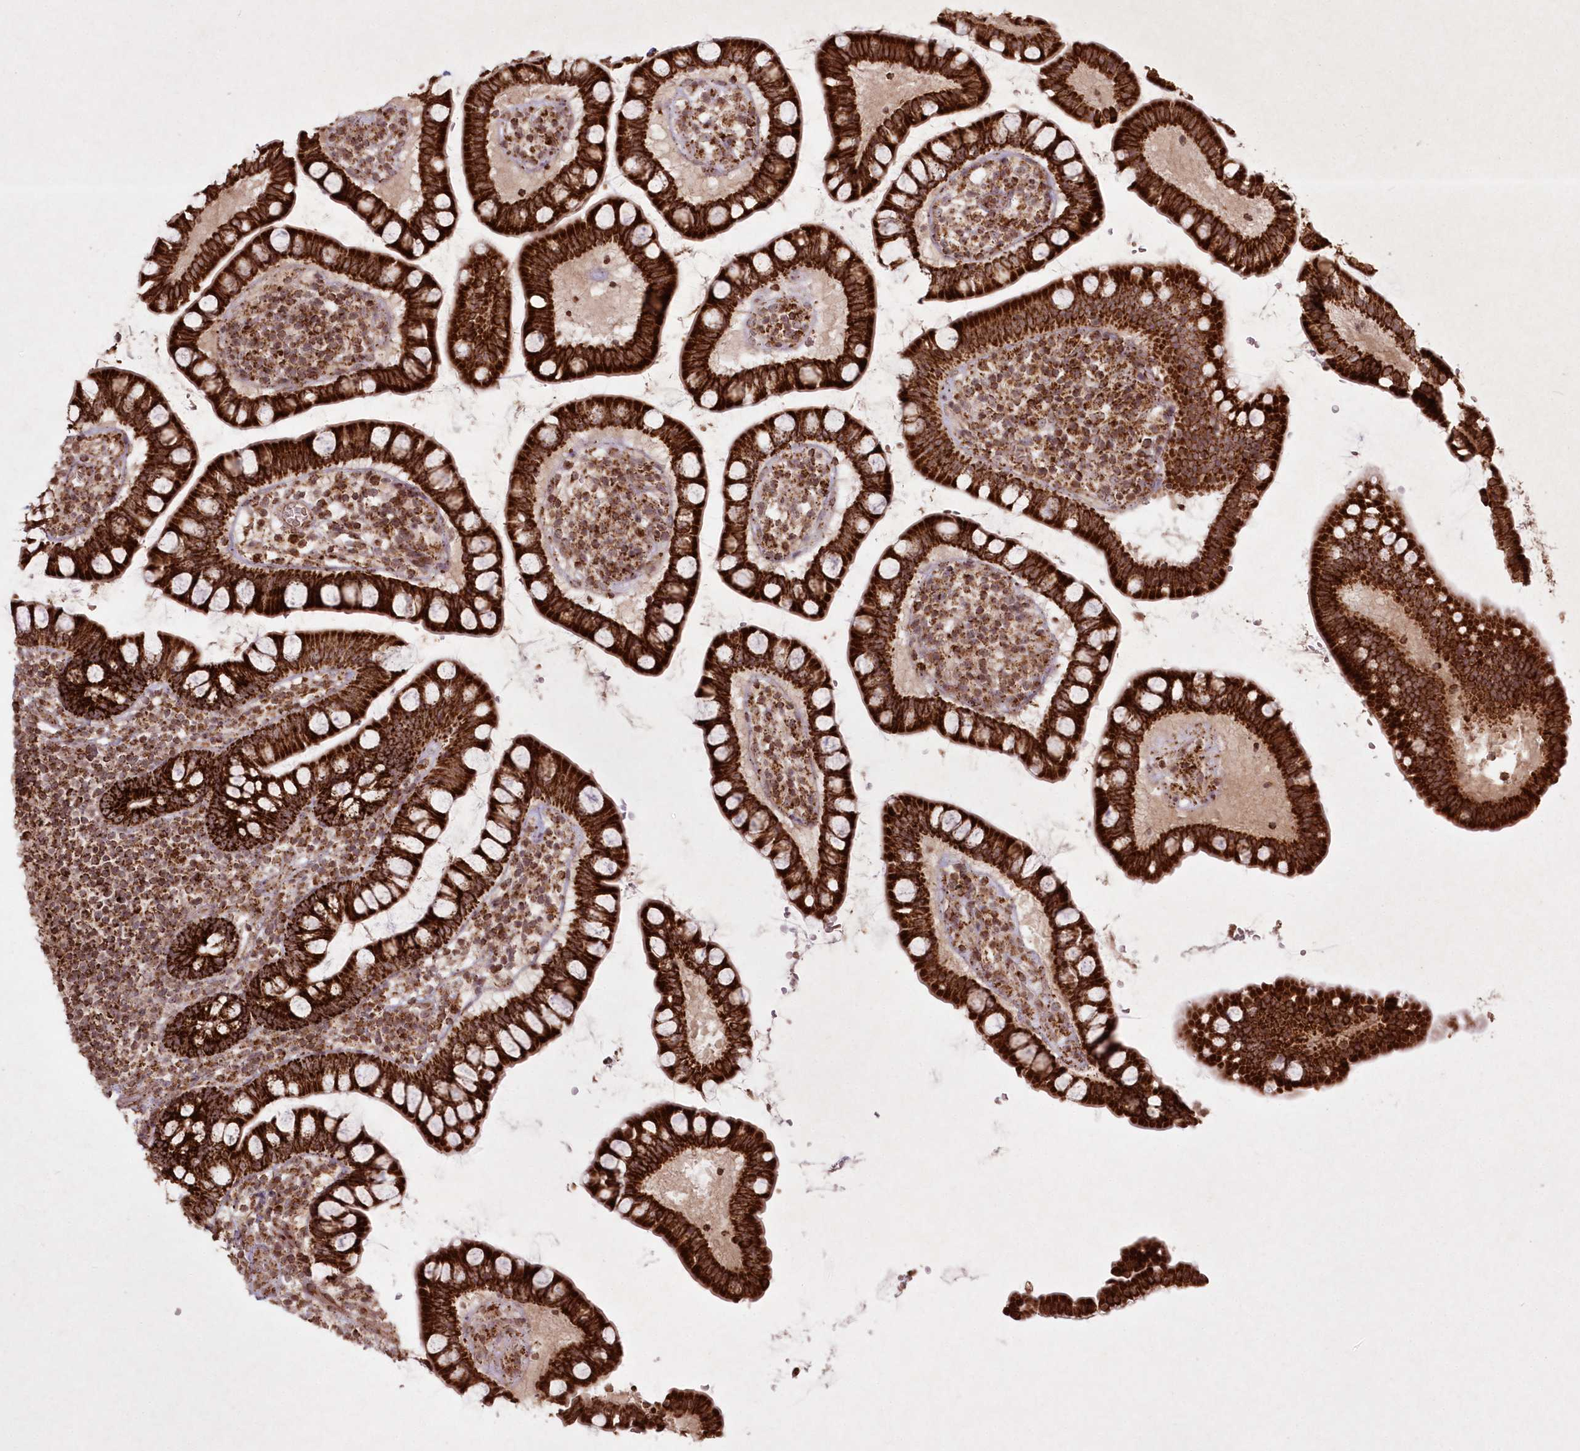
{"staining": {"intensity": "strong", "quantity": ">75%", "location": "cytoplasmic/membranous"}, "tissue": "small intestine", "cell_type": "Glandular cells", "image_type": "normal", "snomed": [{"axis": "morphology", "description": "Normal tissue, NOS"}, {"axis": "topography", "description": "Small intestine"}], "caption": "Human small intestine stained for a protein (brown) demonstrates strong cytoplasmic/membranous positive positivity in about >75% of glandular cells.", "gene": "LRPPRC", "patient": {"sex": "female", "age": 84}}